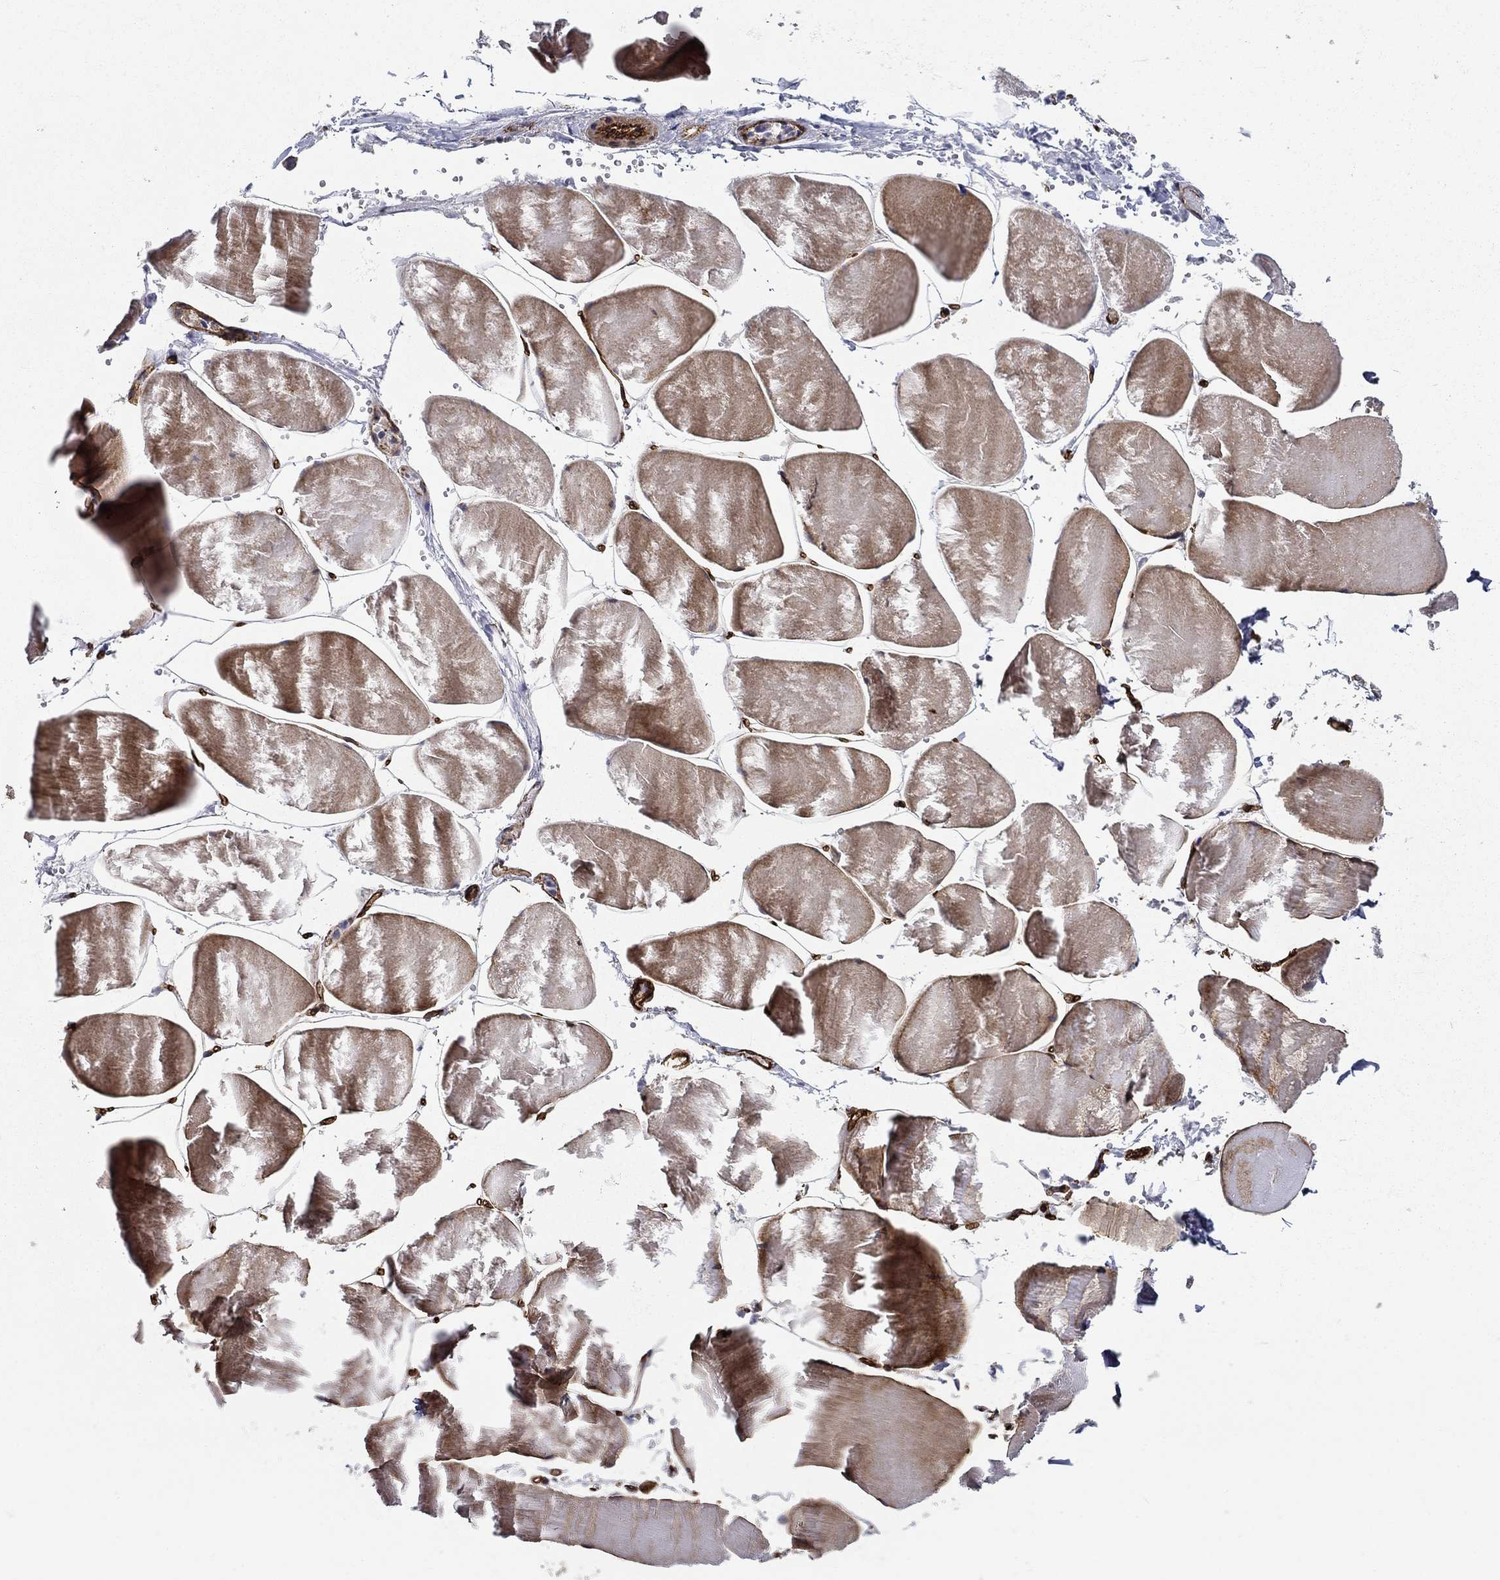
{"staining": {"intensity": "moderate", "quantity": "25%-75%", "location": "cytoplasmic/membranous"}, "tissue": "skeletal muscle", "cell_type": "Myocytes", "image_type": "normal", "snomed": [{"axis": "morphology", "description": "Normal tissue, NOS"}, {"axis": "morphology", "description": "Malignant melanoma, Metastatic site"}, {"axis": "topography", "description": "Skeletal muscle"}], "caption": "Normal skeletal muscle exhibits moderate cytoplasmic/membranous positivity in about 25%-75% of myocytes, visualized by immunohistochemistry.", "gene": "SYNC", "patient": {"sex": "male", "age": 50}}